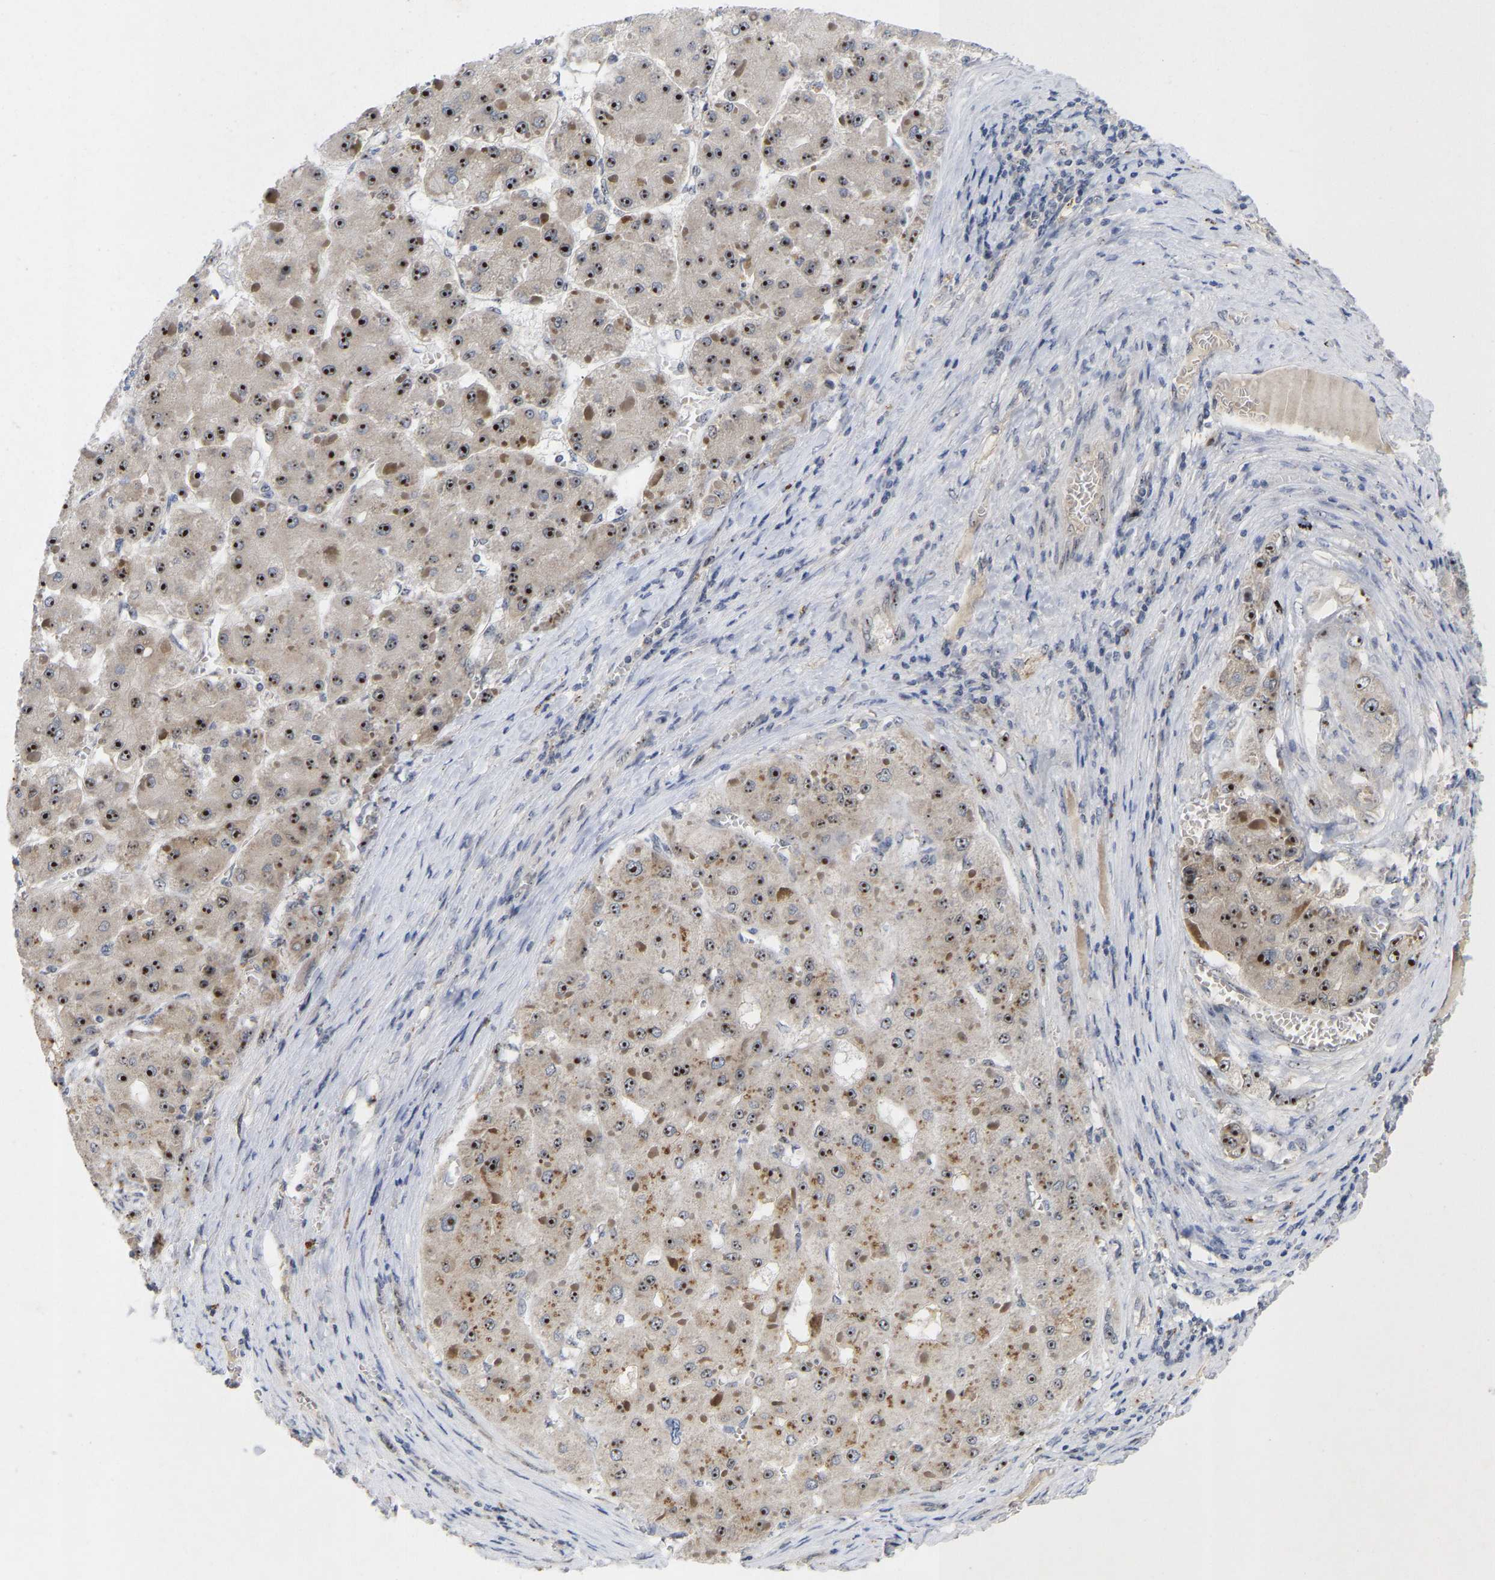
{"staining": {"intensity": "strong", "quantity": ">75%", "location": "nuclear"}, "tissue": "liver cancer", "cell_type": "Tumor cells", "image_type": "cancer", "snomed": [{"axis": "morphology", "description": "Carcinoma, Hepatocellular, NOS"}, {"axis": "topography", "description": "Liver"}], "caption": "Human liver cancer (hepatocellular carcinoma) stained with a brown dye demonstrates strong nuclear positive staining in about >75% of tumor cells.", "gene": "NLE1", "patient": {"sex": "female", "age": 73}}